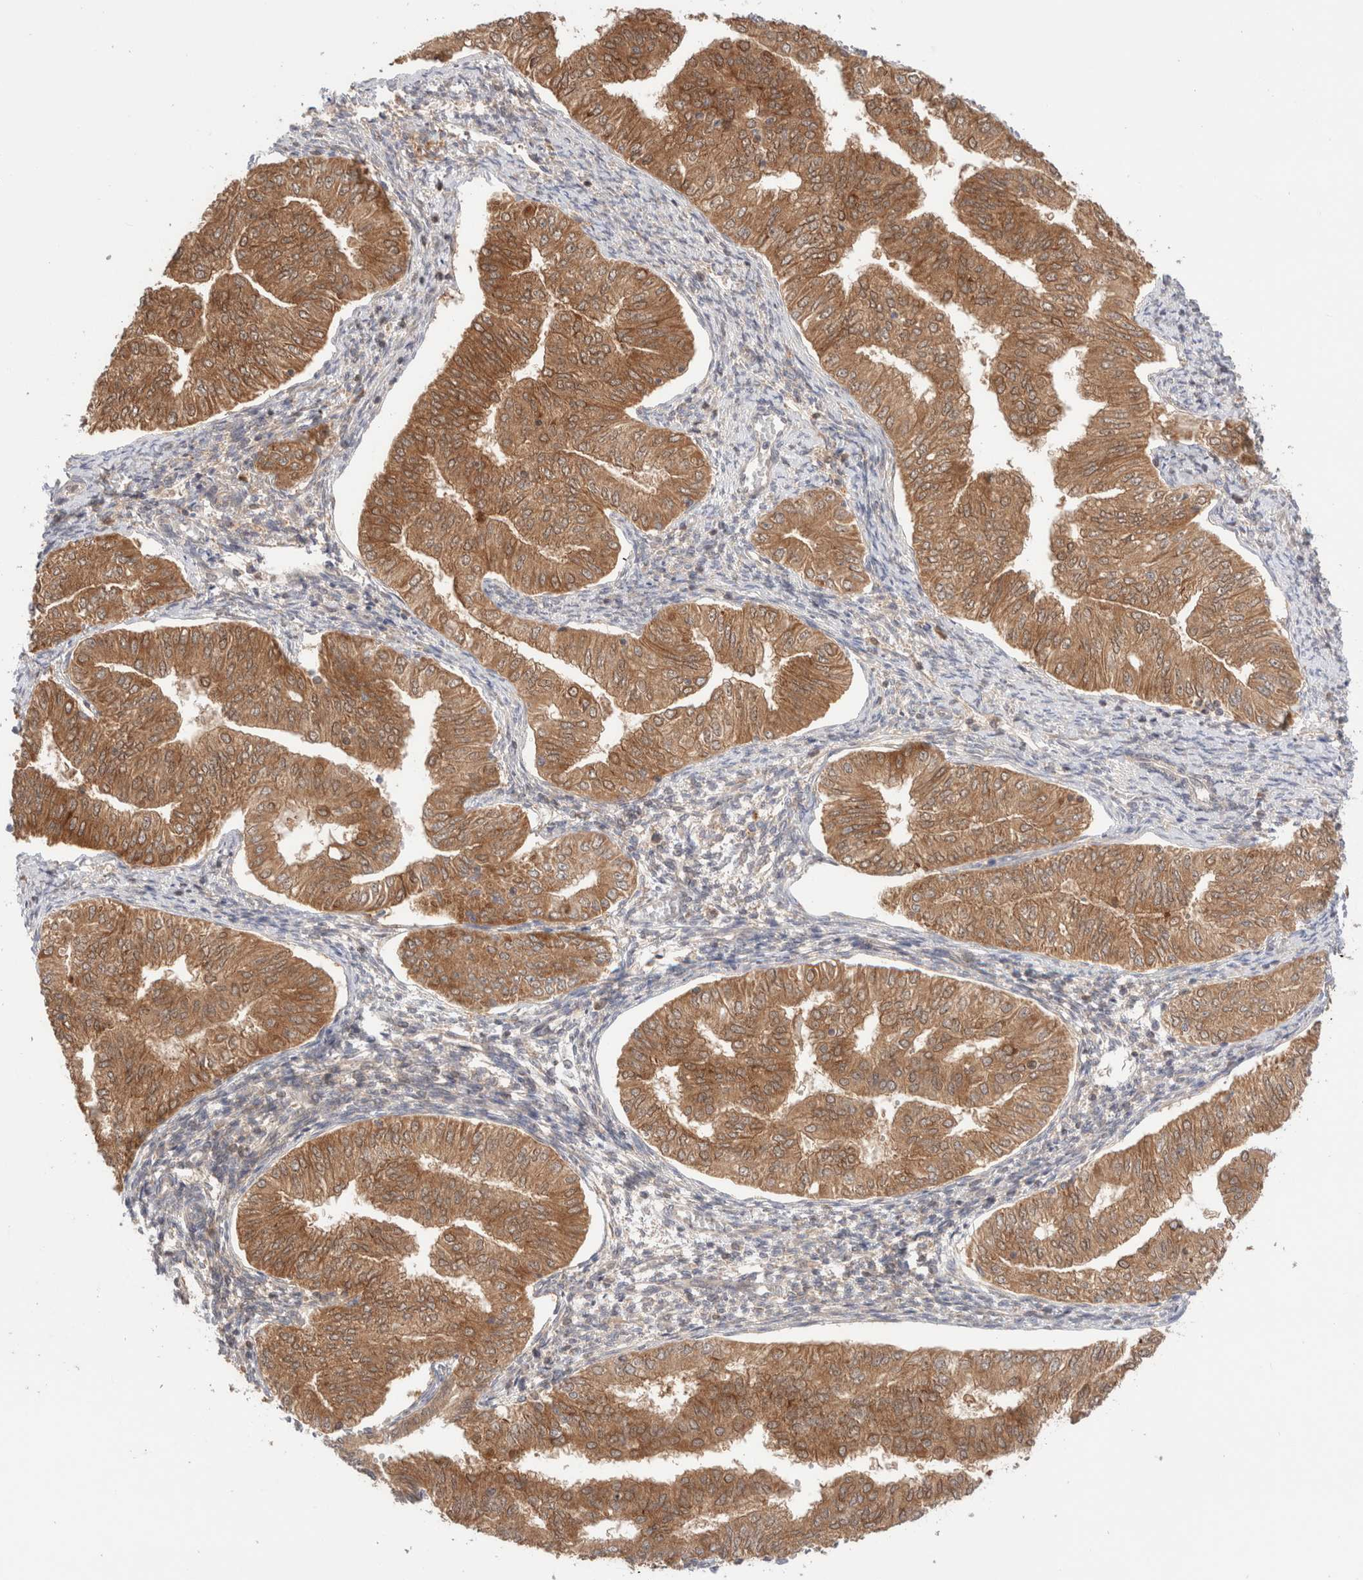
{"staining": {"intensity": "moderate", "quantity": ">75%", "location": "cytoplasmic/membranous"}, "tissue": "endometrial cancer", "cell_type": "Tumor cells", "image_type": "cancer", "snomed": [{"axis": "morphology", "description": "Normal tissue, NOS"}, {"axis": "morphology", "description": "Adenocarcinoma, NOS"}, {"axis": "topography", "description": "Endometrium"}], "caption": "A micrograph of human endometrial cancer stained for a protein demonstrates moderate cytoplasmic/membranous brown staining in tumor cells.", "gene": "XKR4", "patient": {"sex": "female", "age": 53}}